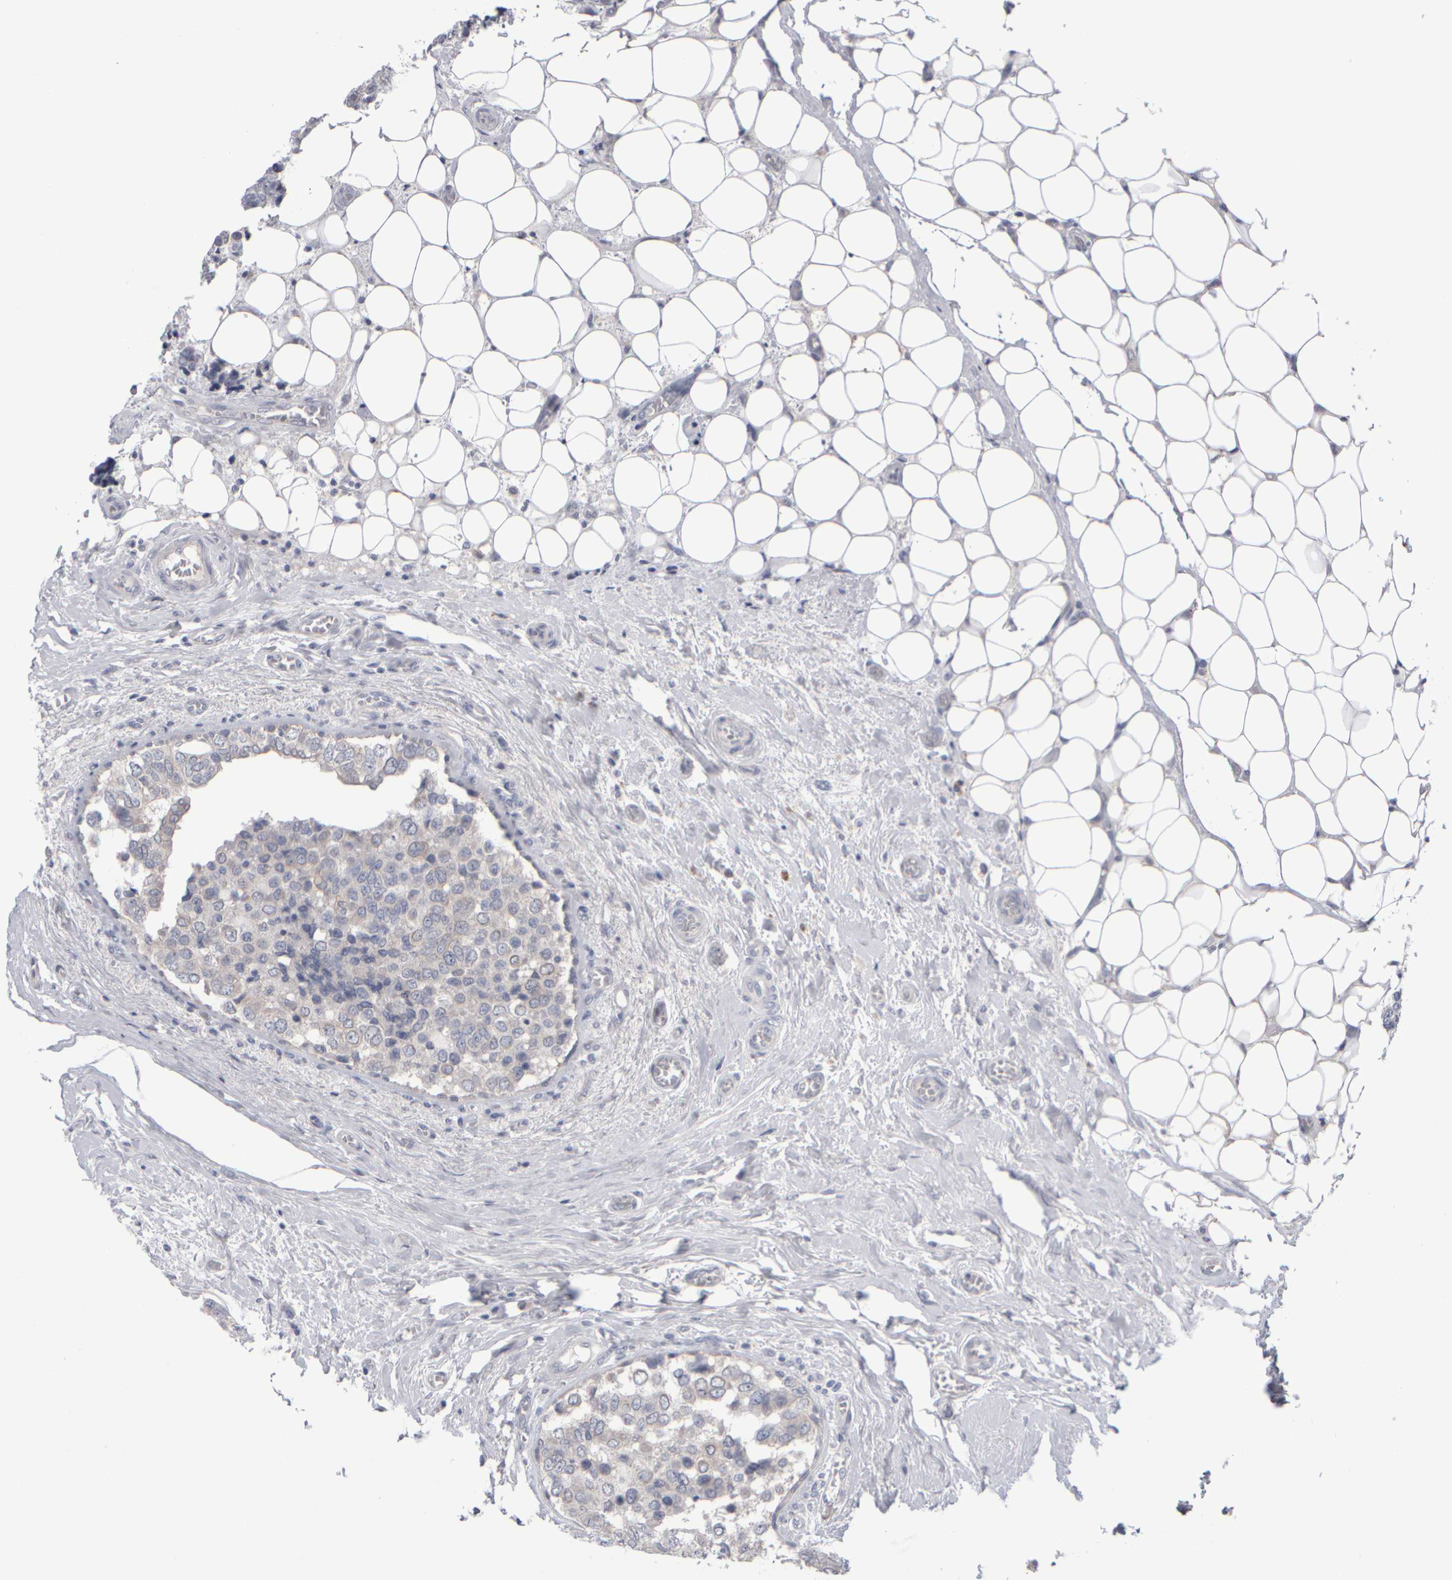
{"staining": {"intensity": "negative", "quantity": "none", "location": "none"}, "tissue": "breast cancer", "cell_type": "Tumor cells", "image_type": "cancer", "snomed": [{"axis": "morphology", "description": "Normal tissue, NOS"}, {"axis": "morphology", "description": "Duct carcinoma"}, {"axis": "topography", "description": "Breast"}], "caption": "This photomicrograph is of intraductal carcinoma (breast) stained with immunohistochemistry (IHC) to label a protein in brown with the nuclei are counter-stained blue. There is no expression in tumor cells.", "gene": "EPHX2", "patient": {"sex": "female", "age": 43}}